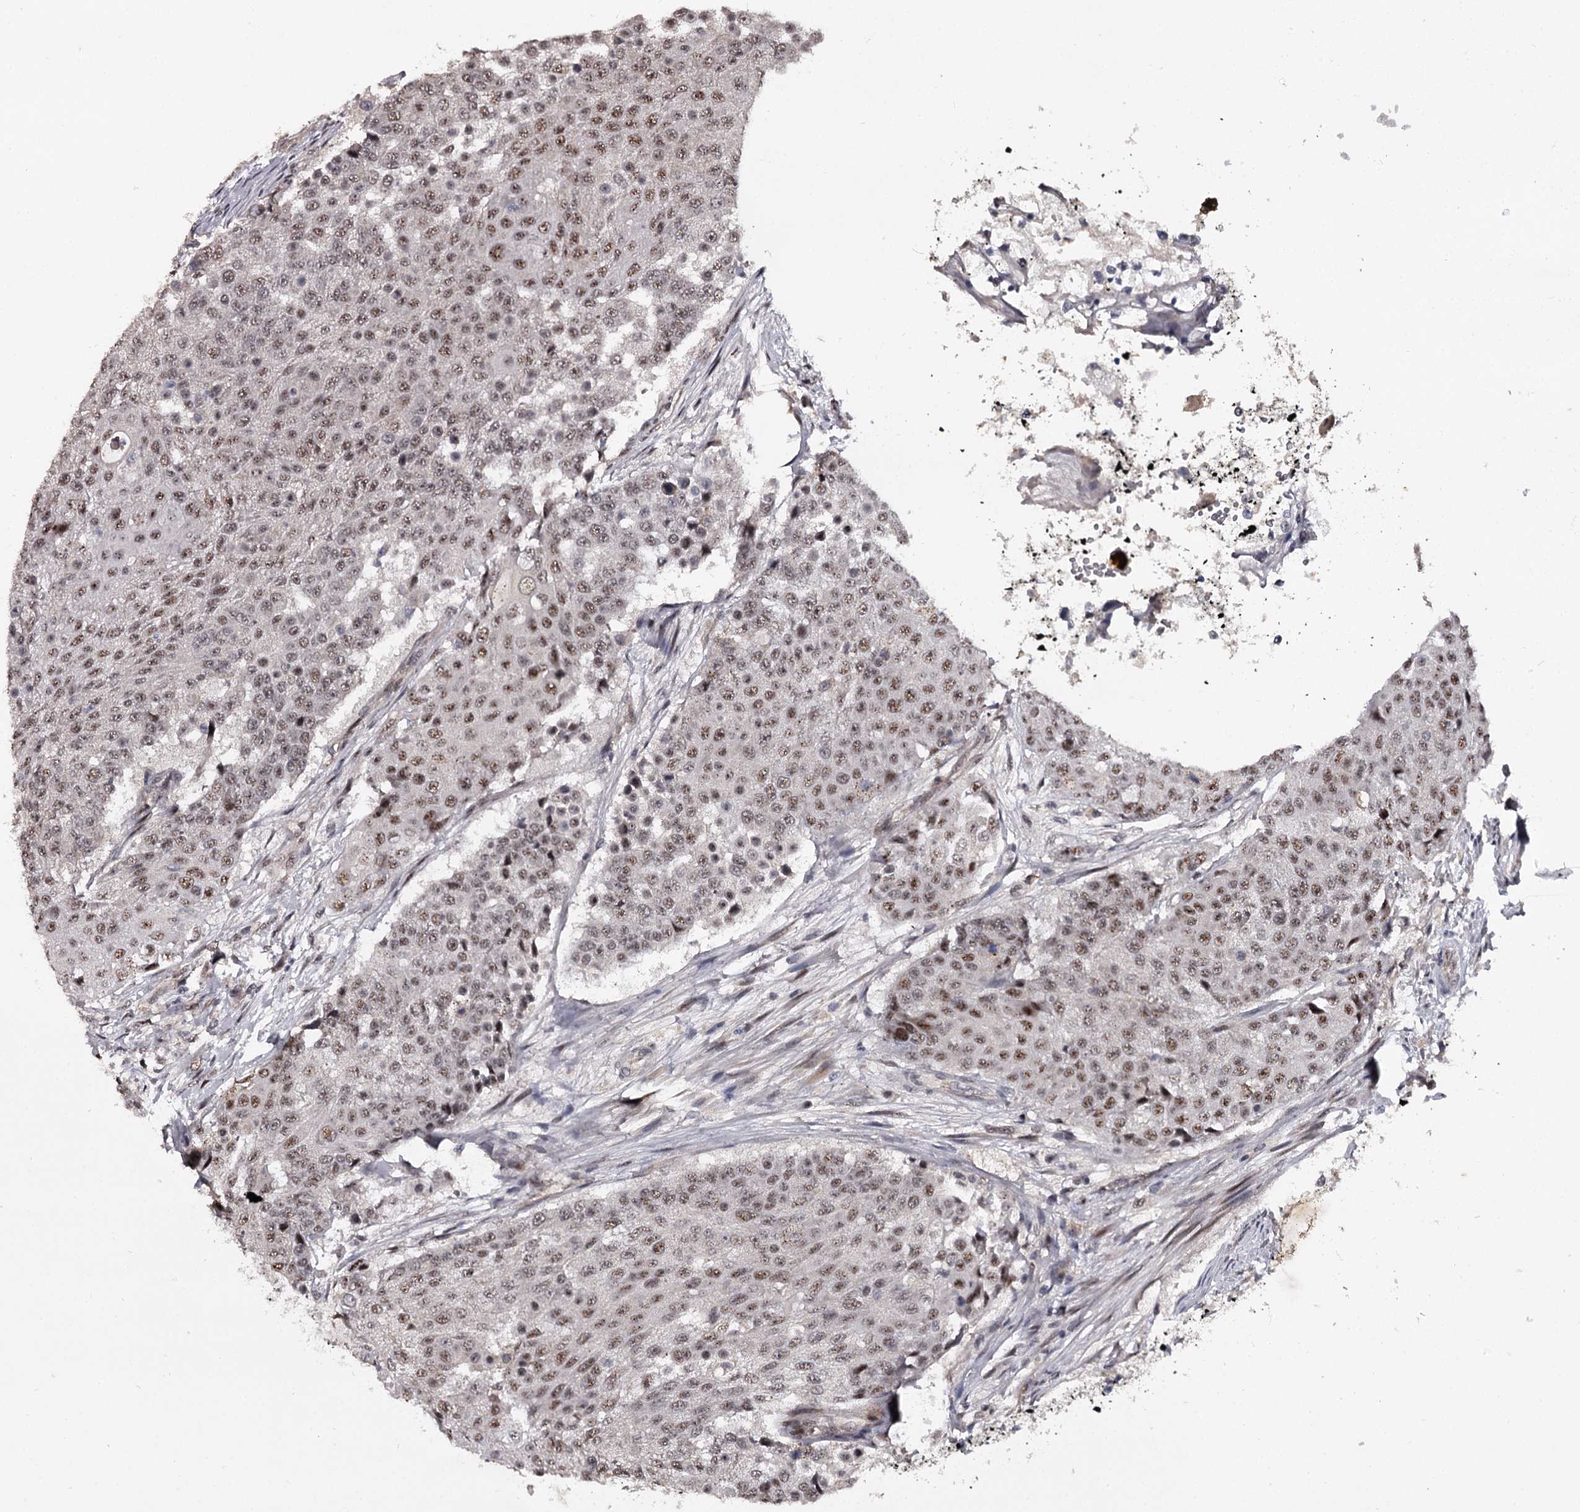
{"staining": {"intensity": "moderate", "quantity": ">75%", "location": "nuclear"}, "tissue": "urothelial cancer", "cell_type": "Tumor cells", "image_type": "cancer", "snomed": [{"axis": "morphology", "description": "Urothelial carcinoma, High grade"}, {"axis": "topography", "description": "Urinary bladder"}], "caption": "Urothelial carcinoma (high-grade) was stained to show a protein in brown. There is medium levels of moderate nuclear positivity in approximately >75% of tumor cells.", "gene": "RNF44", "patient": {"sex": "female", "age": 63}}